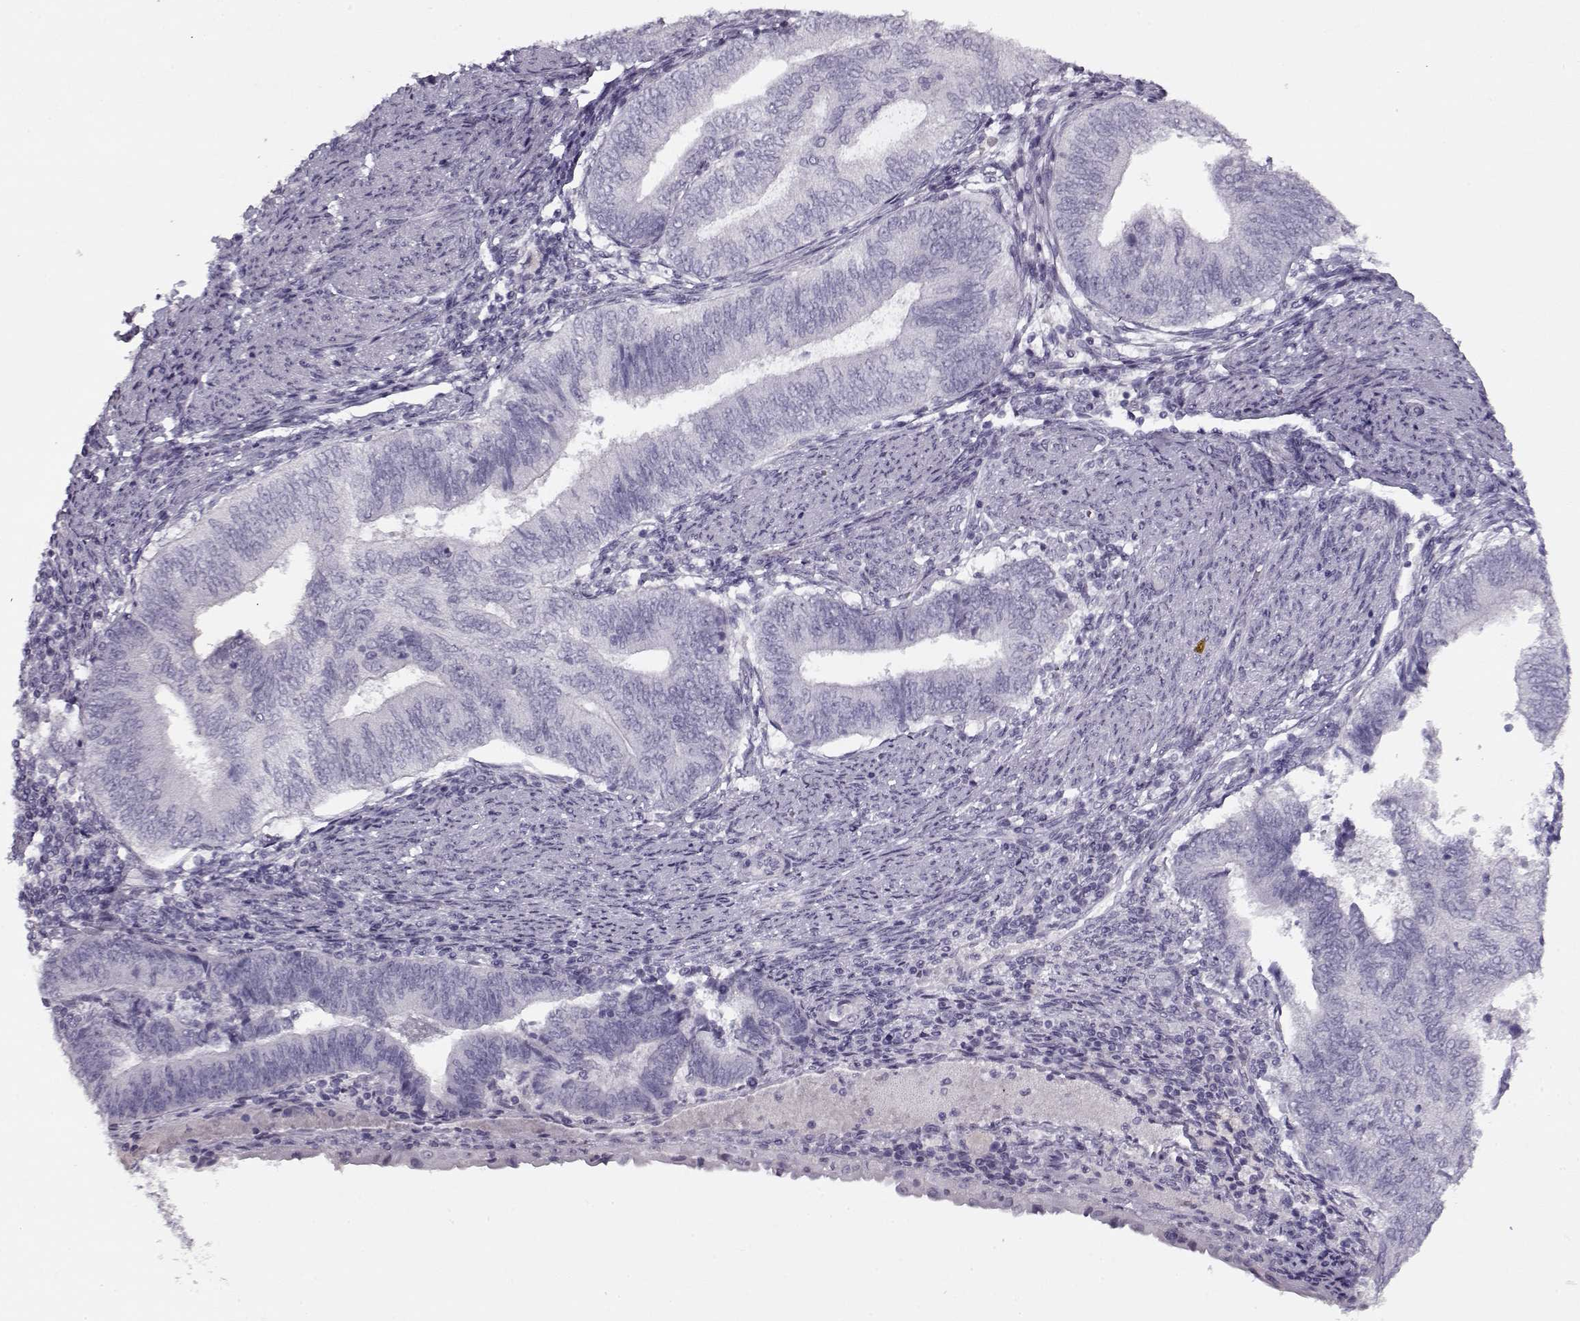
{"staining": {"intensity": "negative", "quantity": "none", "location": "none"}, "tissue": "endometrial cancer", "cell_type": "Tumor cells", "image_type": "cancer", "snomed": [{"axis": "morphology", "description": "Adenocarcinoma, NOS"}, {"axis": "topography", "description": "Endometrium"}], "caption": "Endometrial cancer (adenocarcinoma) was stained to show a protein in brown. There is no significant positivity in tumor cells.", "gene": "PNMT", "patient": {"sex": "female", "age": 65}}